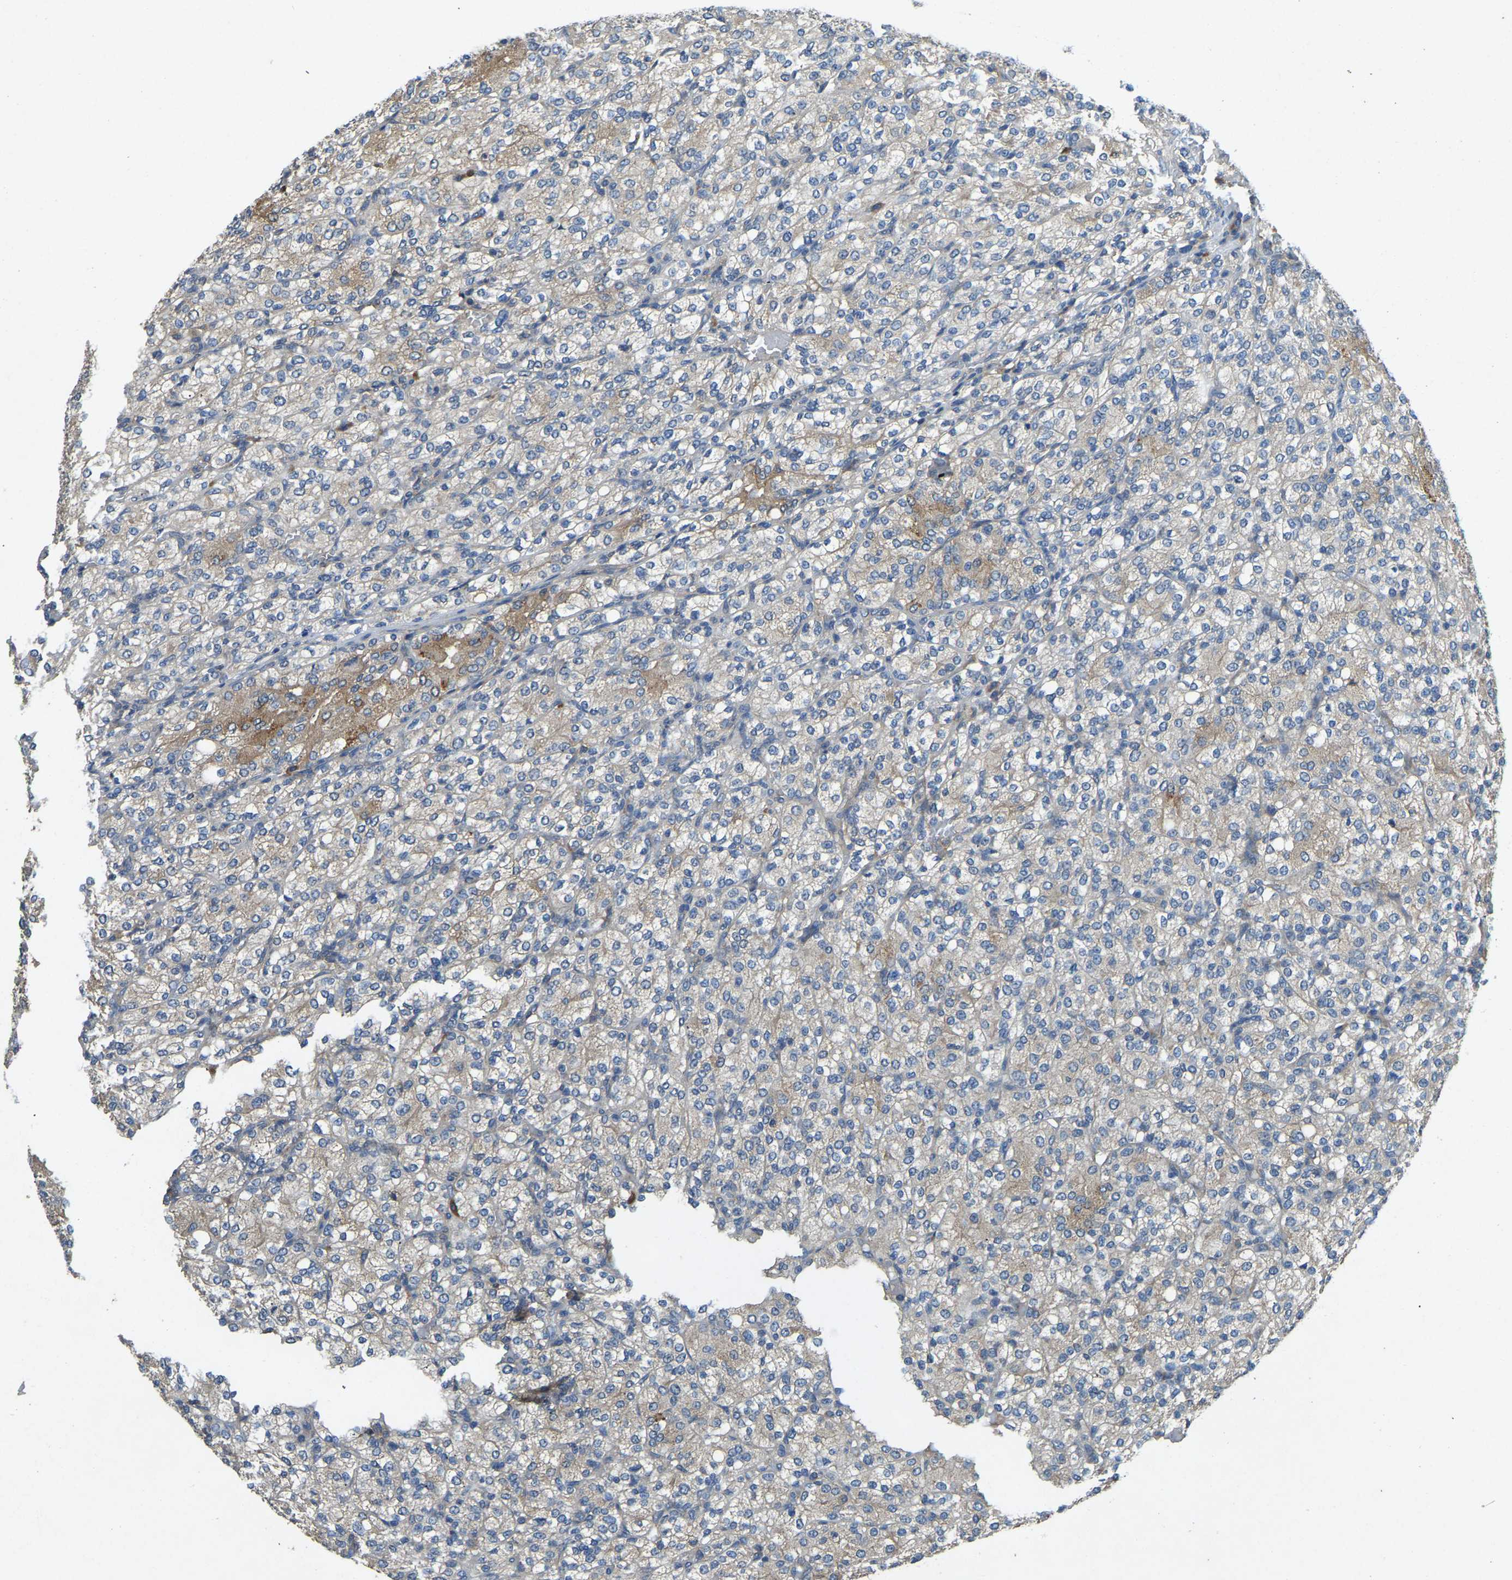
{"staining": {"intensity": "moderate", "quantity": "<25%", "location": "cytoplasmic/membranous"}, "tissue": "renal cancer", "cell_type": "Tumor cells", "image_type": "cancer", "snomed": [{"axis": "morphology", "description": "Adenocarcinoma, NOS"}, {"axis": "topography", "description": "Kidney"}], "caption": "The immunohistochemical stain labels moderate cytoplasmic/membranous expression in tumor cells of adenocarcinoma (renal) tissue. (DAB (3,3'-diaminobenzidine) IHC, brown staining for protein, blue staining for nuclei).", "gene": "ATP8B1", "patient": {"sex": "male", "age": 77}}